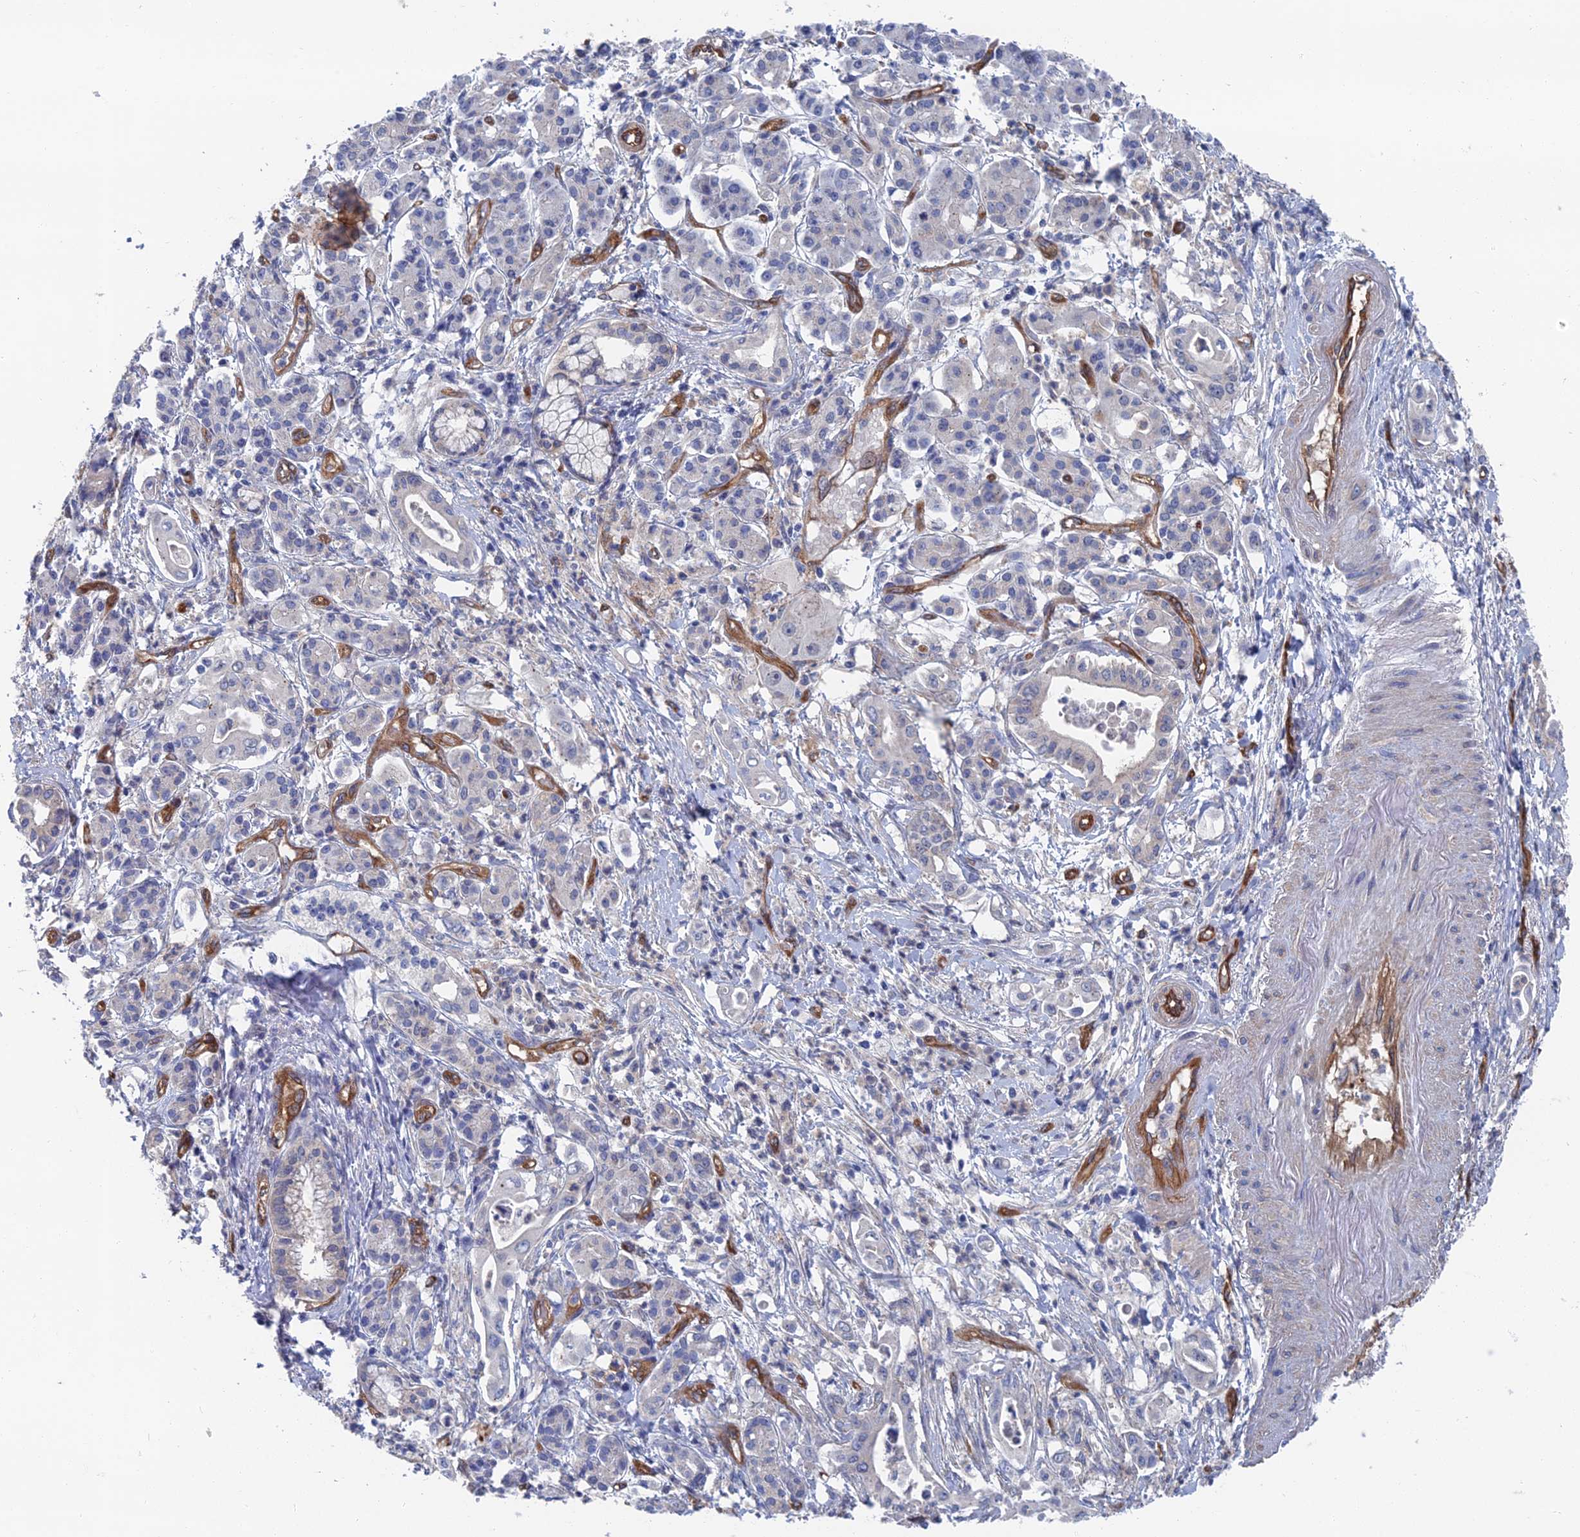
{"staining": {"intensity": "negative", "quantity": "none", "location": "none"}, "tissue": "pancreatic cancer", "cell_type": "Tumor cells", "image_type": "cancer", "snomed": [{"axis": "morphology", "description": "Adenocarcinoma, NOS"}, {"axis": "topography", "description": "Pancreas"}], "caption": "High power microscopy histopathology image of an IHC histopathology image of pancreatic cancer, revealing no significant expression in tumor cells.", "gene": "ARAP3", "patient": {"sex": "female", "age": 77}}